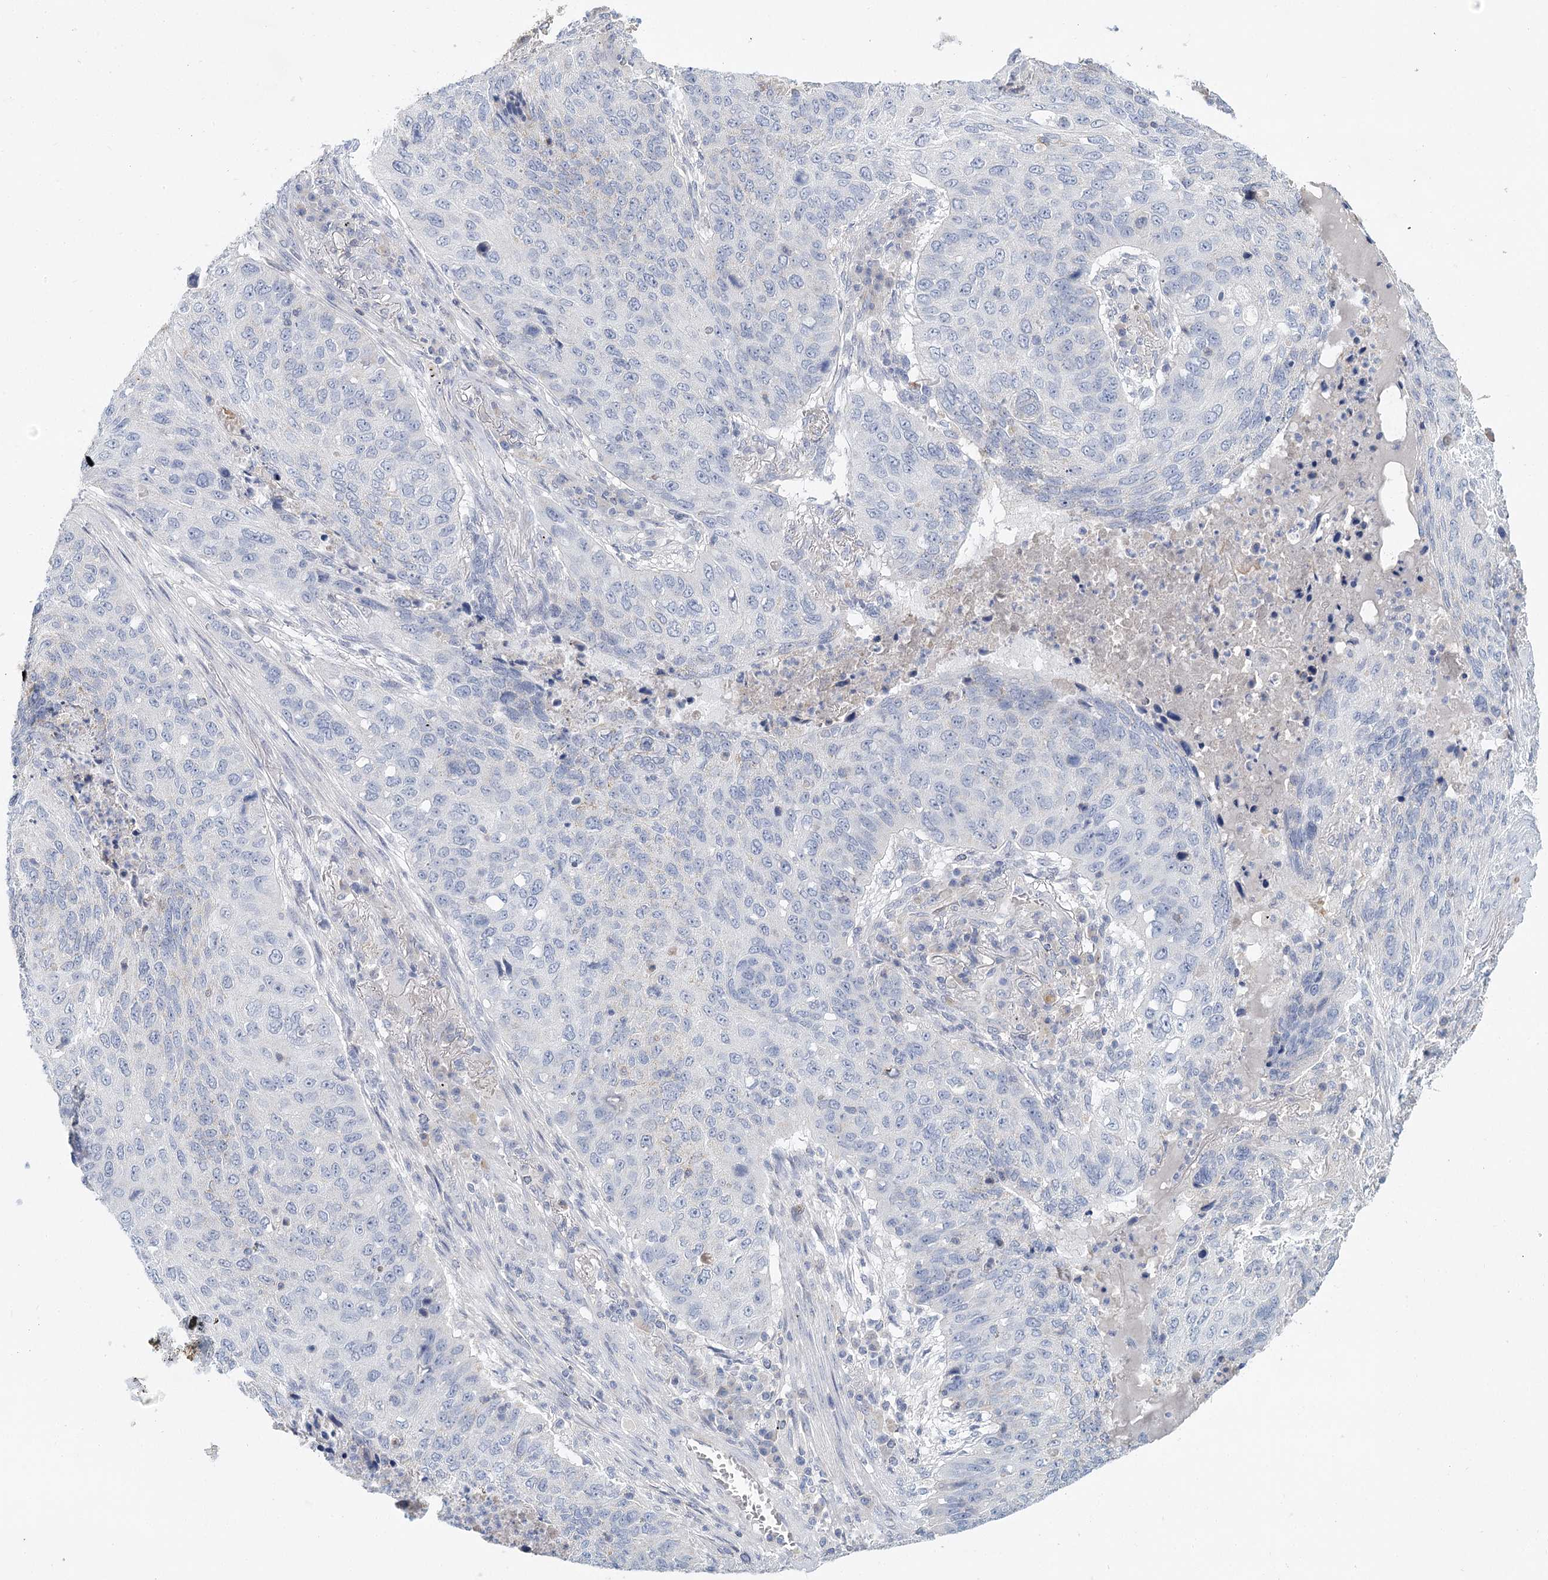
{"staining": {"intensity": "negative", "quantity": "none", "location": "none"}, "tissue": "lung cancer", "cell_type": "Tumor cells", "image_type": "cancer", "snomed": [{"axis": "morphology", "description": "Squamous cell carcinoma, NOS"}, {"axis": "topography", "description": "Lung"}], "caption": "Immunohistochemistry (IHC) micrograph of neoplastic tissue: lung cancer (squamous cell carcinoma) stained with DAB exhibits no significant protein expression in tumor cells.", "gene": "ARHGAP44", "patient": {"sex": "female", "age": 63}}